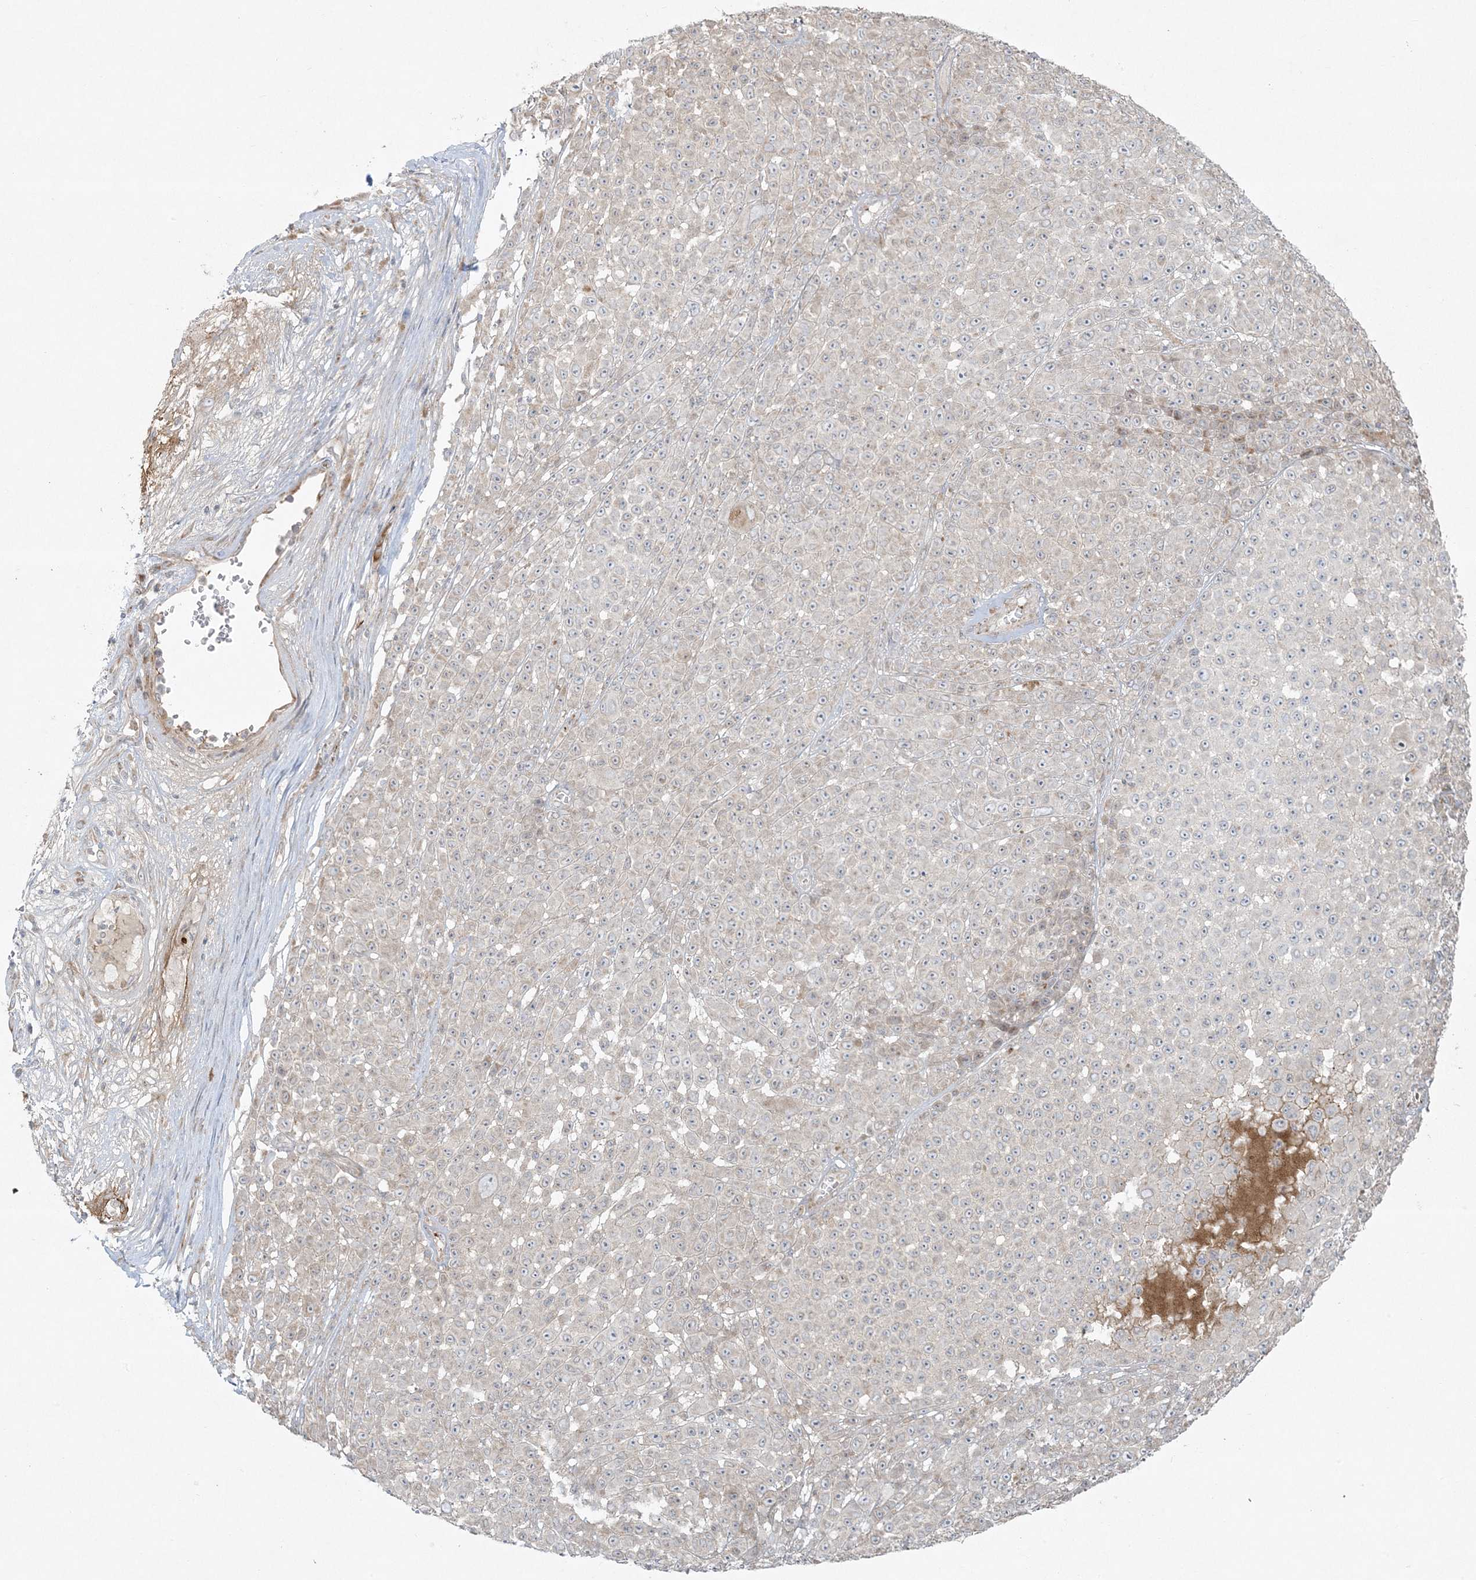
{"staining": {"intensity": "weak", "quantity": "<25%", "location": "cytoplasmic/membranous"}, "tissue": "melanoma", "cell_type": "Tumor cells", "image_type": "cancer", "snomed": [{"axis": "morphology", "description": "Malignant melanoma, NOS"}, {"axis": "topography", "description": "Skin"}], "caption": "A high-resolution photomicrograph shows IHC staining of malignant melanoma, which reveals no significant expression in tumor cells.", "gene": "ZNF263", "patient": {"sex": "female", "age": 94}}